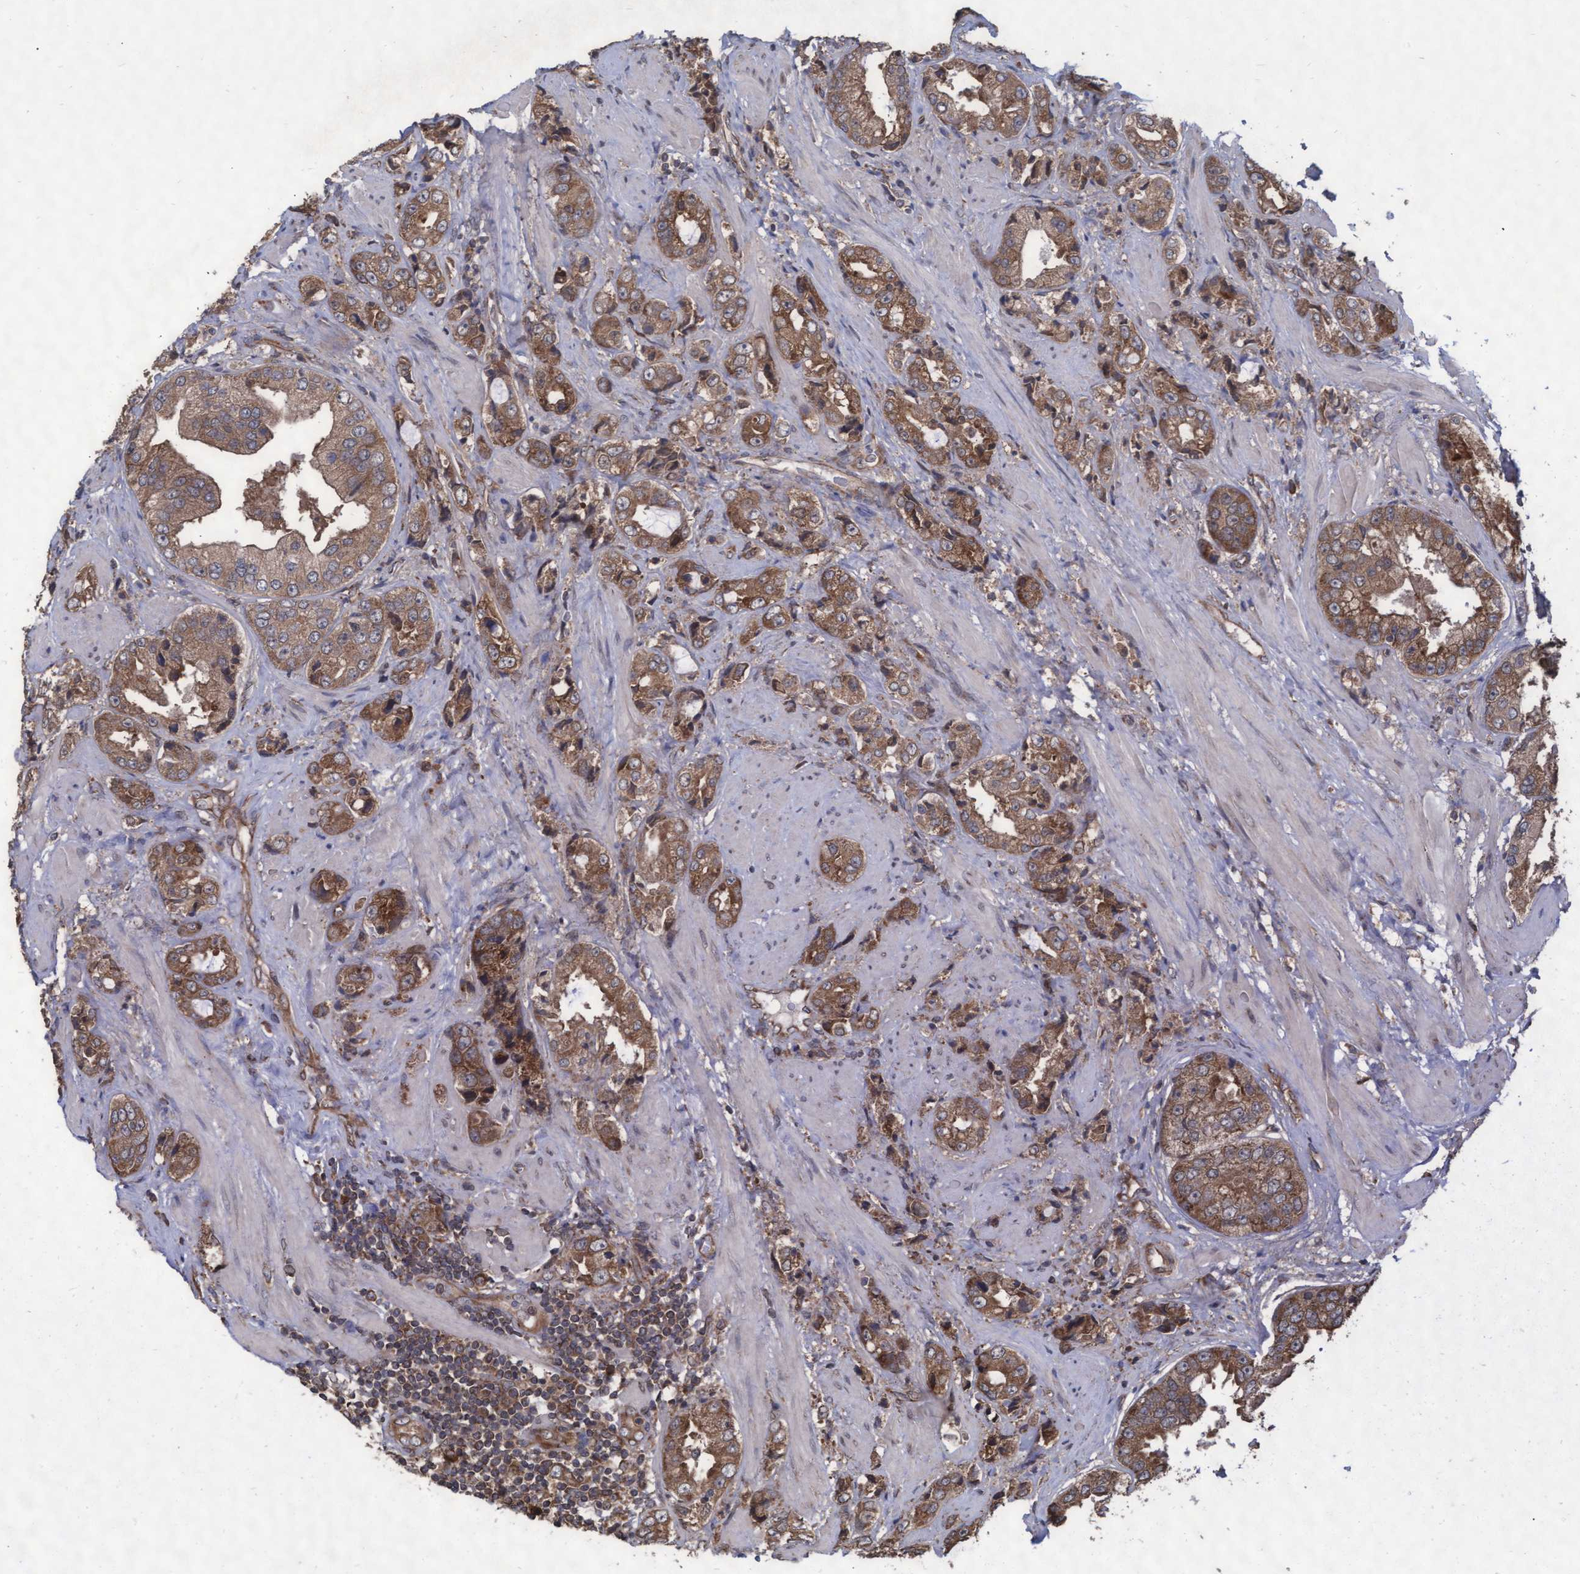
{"staining": {"intensity": "moderate", "quantity": ">75%", "location": "cytoplasmic/membranous"}, "tissue": "prostate cancer", "cell_type": "Tumor cells", "image_type": "cancer", "snomed": [{"axis": "morphology", "description": "Adenocarcinoma, High grade"}, {"axis": "topography", "description": "Prostate"}], "caption": "Protein staining exhibits moderate cytoplasmic/membranous expression in about >75% of tumor cells in adenocarcinoma (high-grade) (prostate). (DAB = brown stain, brightfield microscopy at high magnification).", "gene": "ABCF2", "patient": {"sex": "male", "age": 61}}